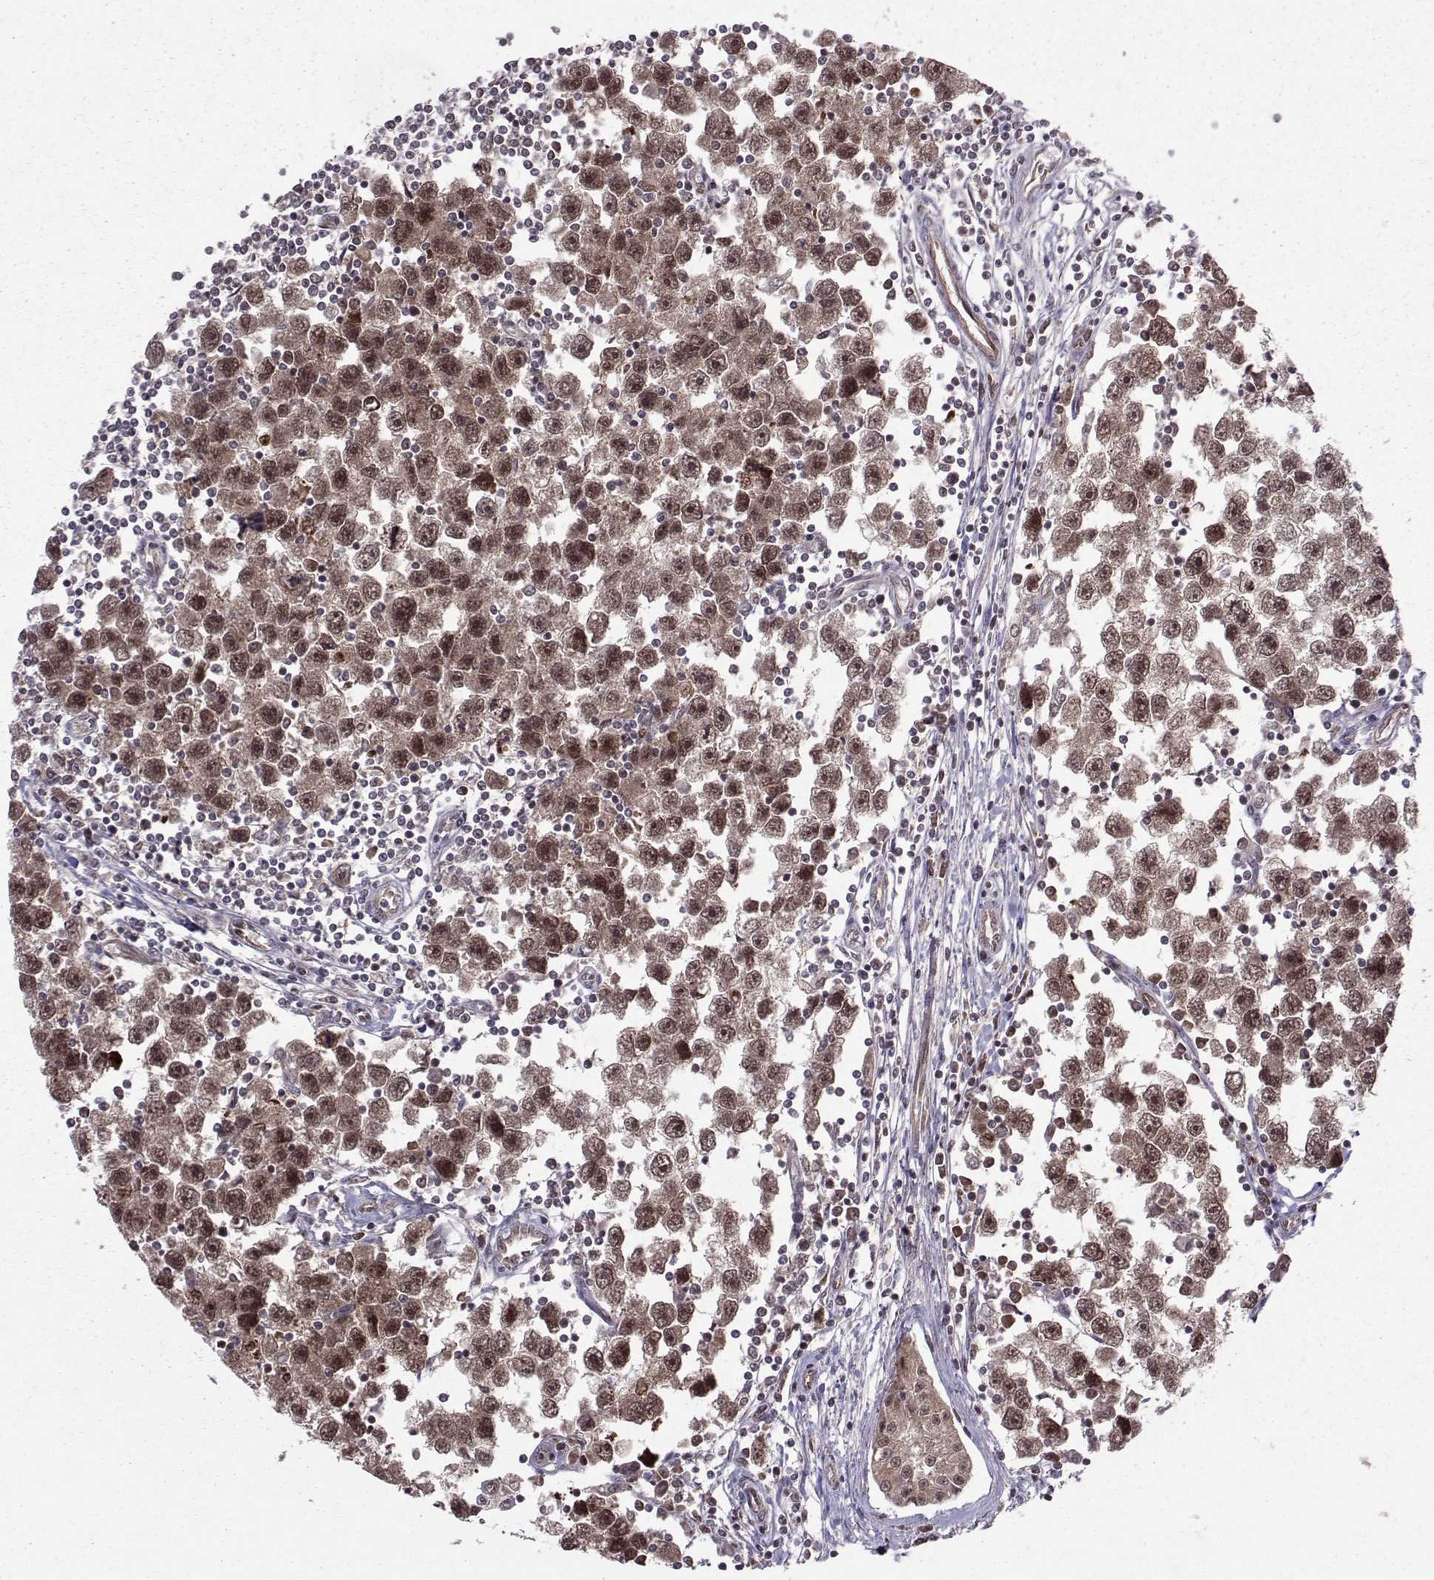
{"staining": {"intensity": "moderate", "quantity": "25%-75%", "location": "cytoplasmic/membranous,nuclear"}, "tissue": "testis cancer", "cell_type": "Tumor cells", "image_type": "cancer", "snomed": [{"axis": "morphology", "description": "Seminoma, NOS"}, {"axis": "topography", "description": "Testis"}], "caption": "There is medium levels of moderate cytoplasmic/membranous and nuclear staining in tumor cells of testis seminoma, as demonstrated by immunohistochemical staining (brown color).", "gene": "PPP2R2A", "patient": {"sex": "male", "age": 30}}